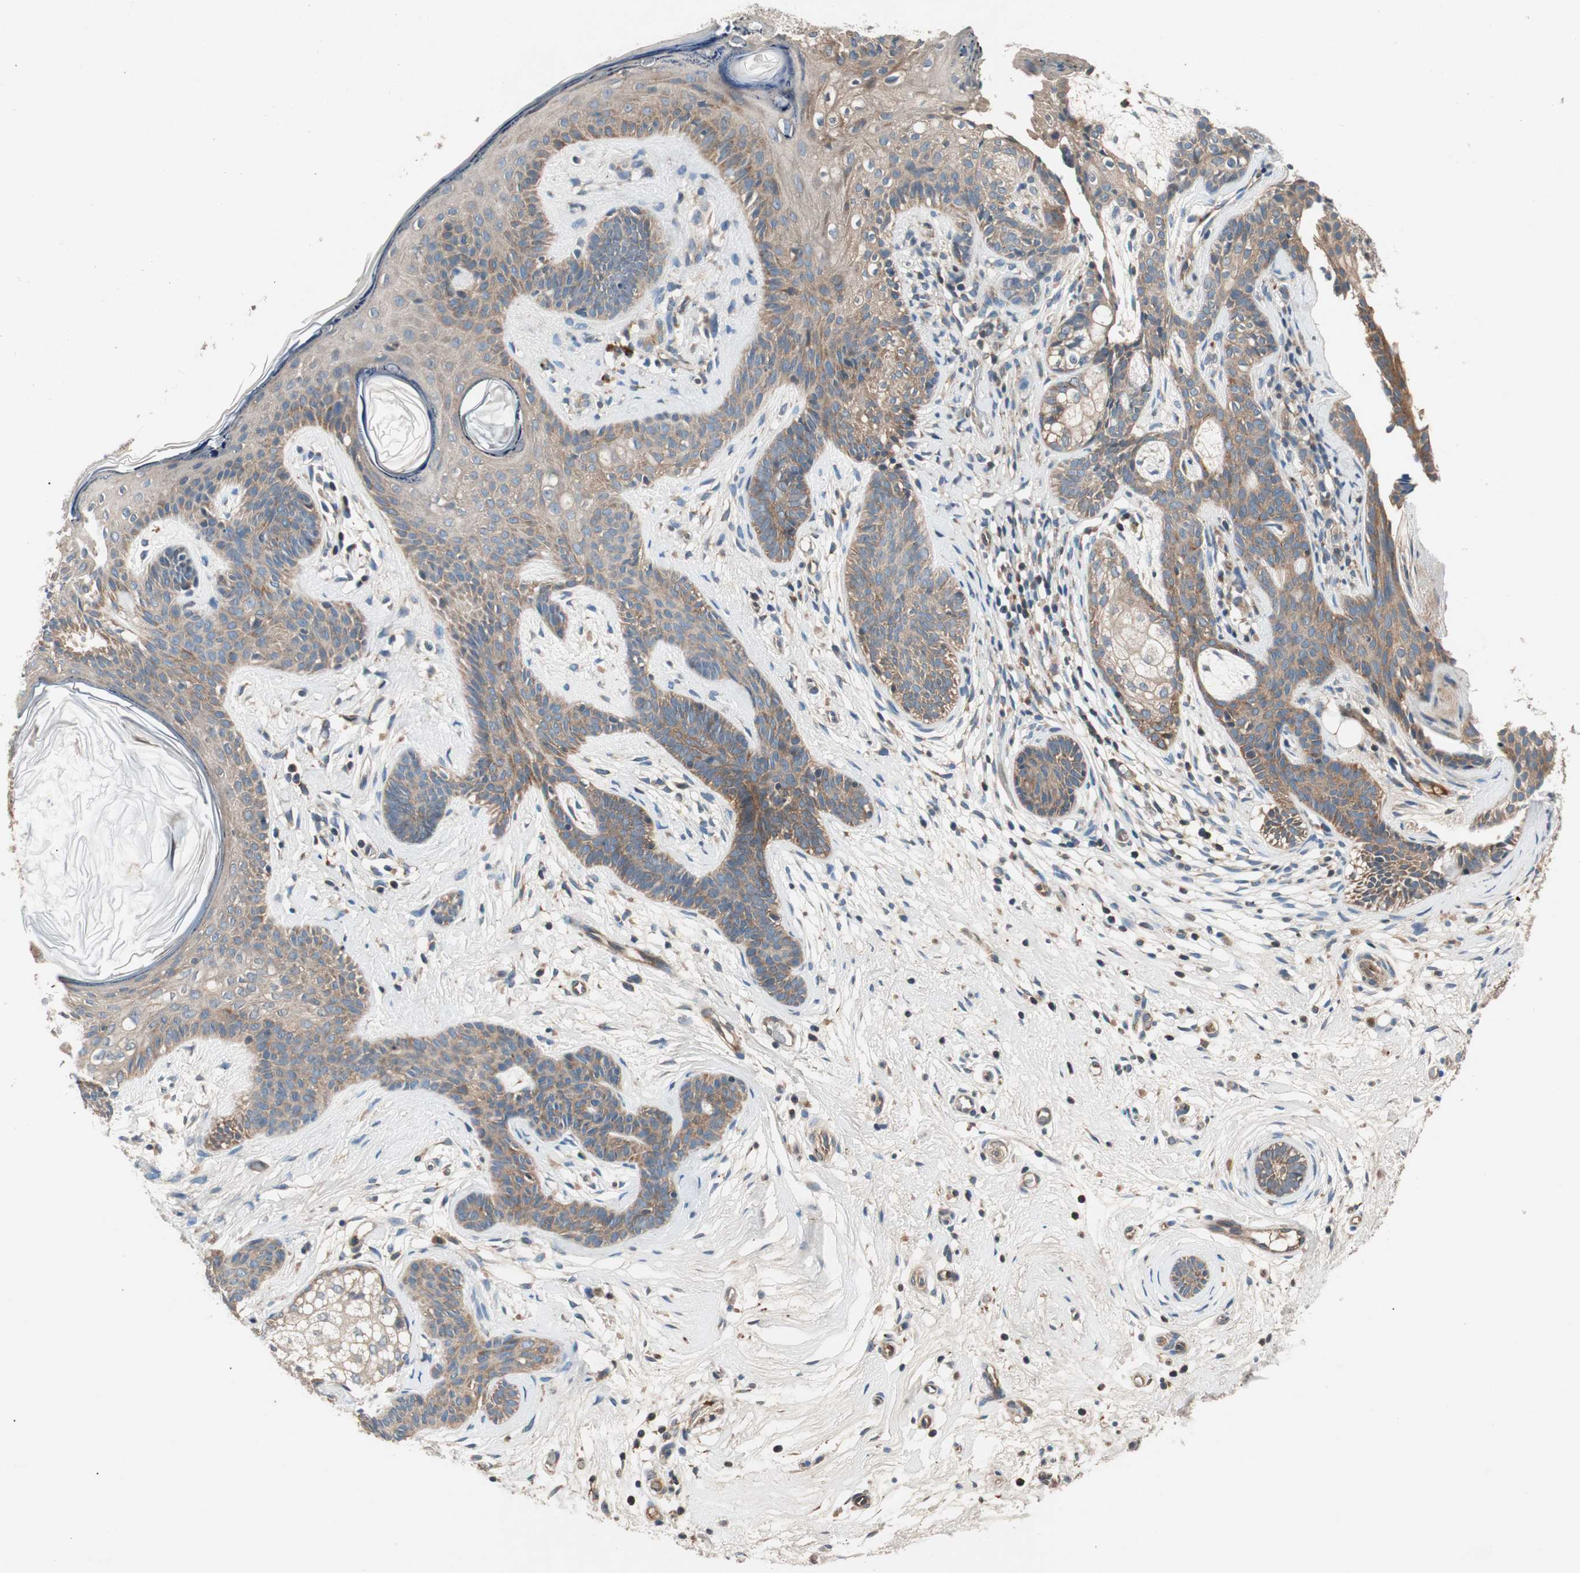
{"staining": {"intensity": "moderate", "quantity": ">75%", "location": "cytoplasmic/membranous"}, "tissue": "skin cancer", "cell_type": "Tumor cells", "image_type": "cancer", "snomed": [{"axis": "morphology", "description": "Developmental malformation"}, {"axis": "morphology", "description": "Basal cell carcinoma"}, {"axis": "topography", "description": "Skin"}], "caption": "Protein analysis of skin basal cell carcinoma tissue reveals moderate cytoplasmic/membranous staining in approximately >75% of tumor cells. The protein of interest is stained brown, and the nuclei are stained in blue (DAB (3,3'-diaminobenzidine) IHC with brightfield microscopy, high magnification).", "gene": "HPN", "patient": {"sex": "female", "age": 62}}